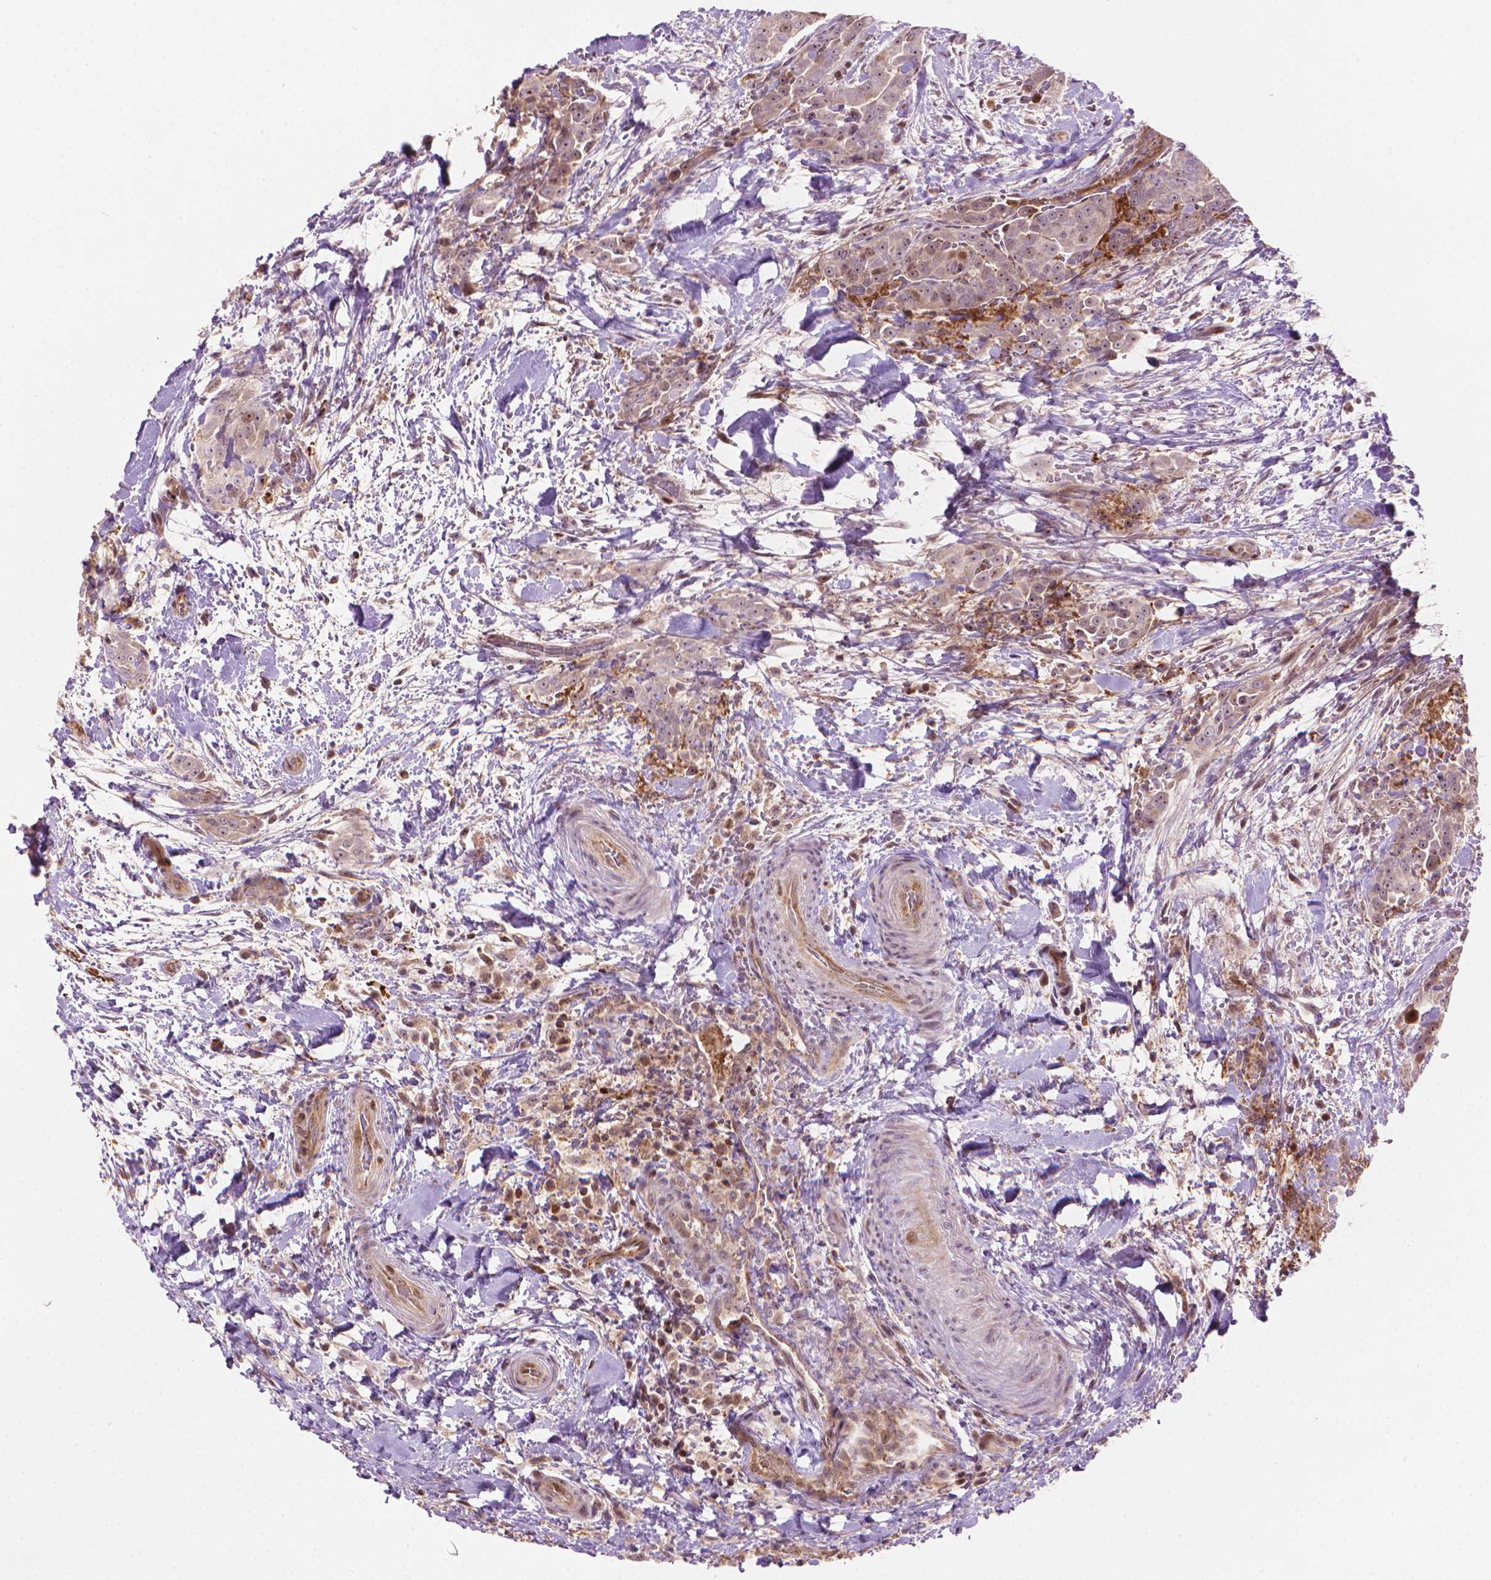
{"staining": {"intensity": "weak", "quantity": ">75%", "location": "nuclear"}, "tissue": "thyroid cancer", "cell_type": "Tumor cells", "image_type": "cancer", "snomed": [{"axis": "morphology", "description": "Papillary adenocarcinoma, NOS"}, {"axis": "topography", "description": "Thyroid gland"}], "caption": "Immunohistochemical staining of human papillary adenocarcinoma (thyroid) demonstrates low levels of weak nuclear staining in approximately >75% of tumor cells.", "gene": "SMC2", "patient": {"sex": "male", "age": 61}}